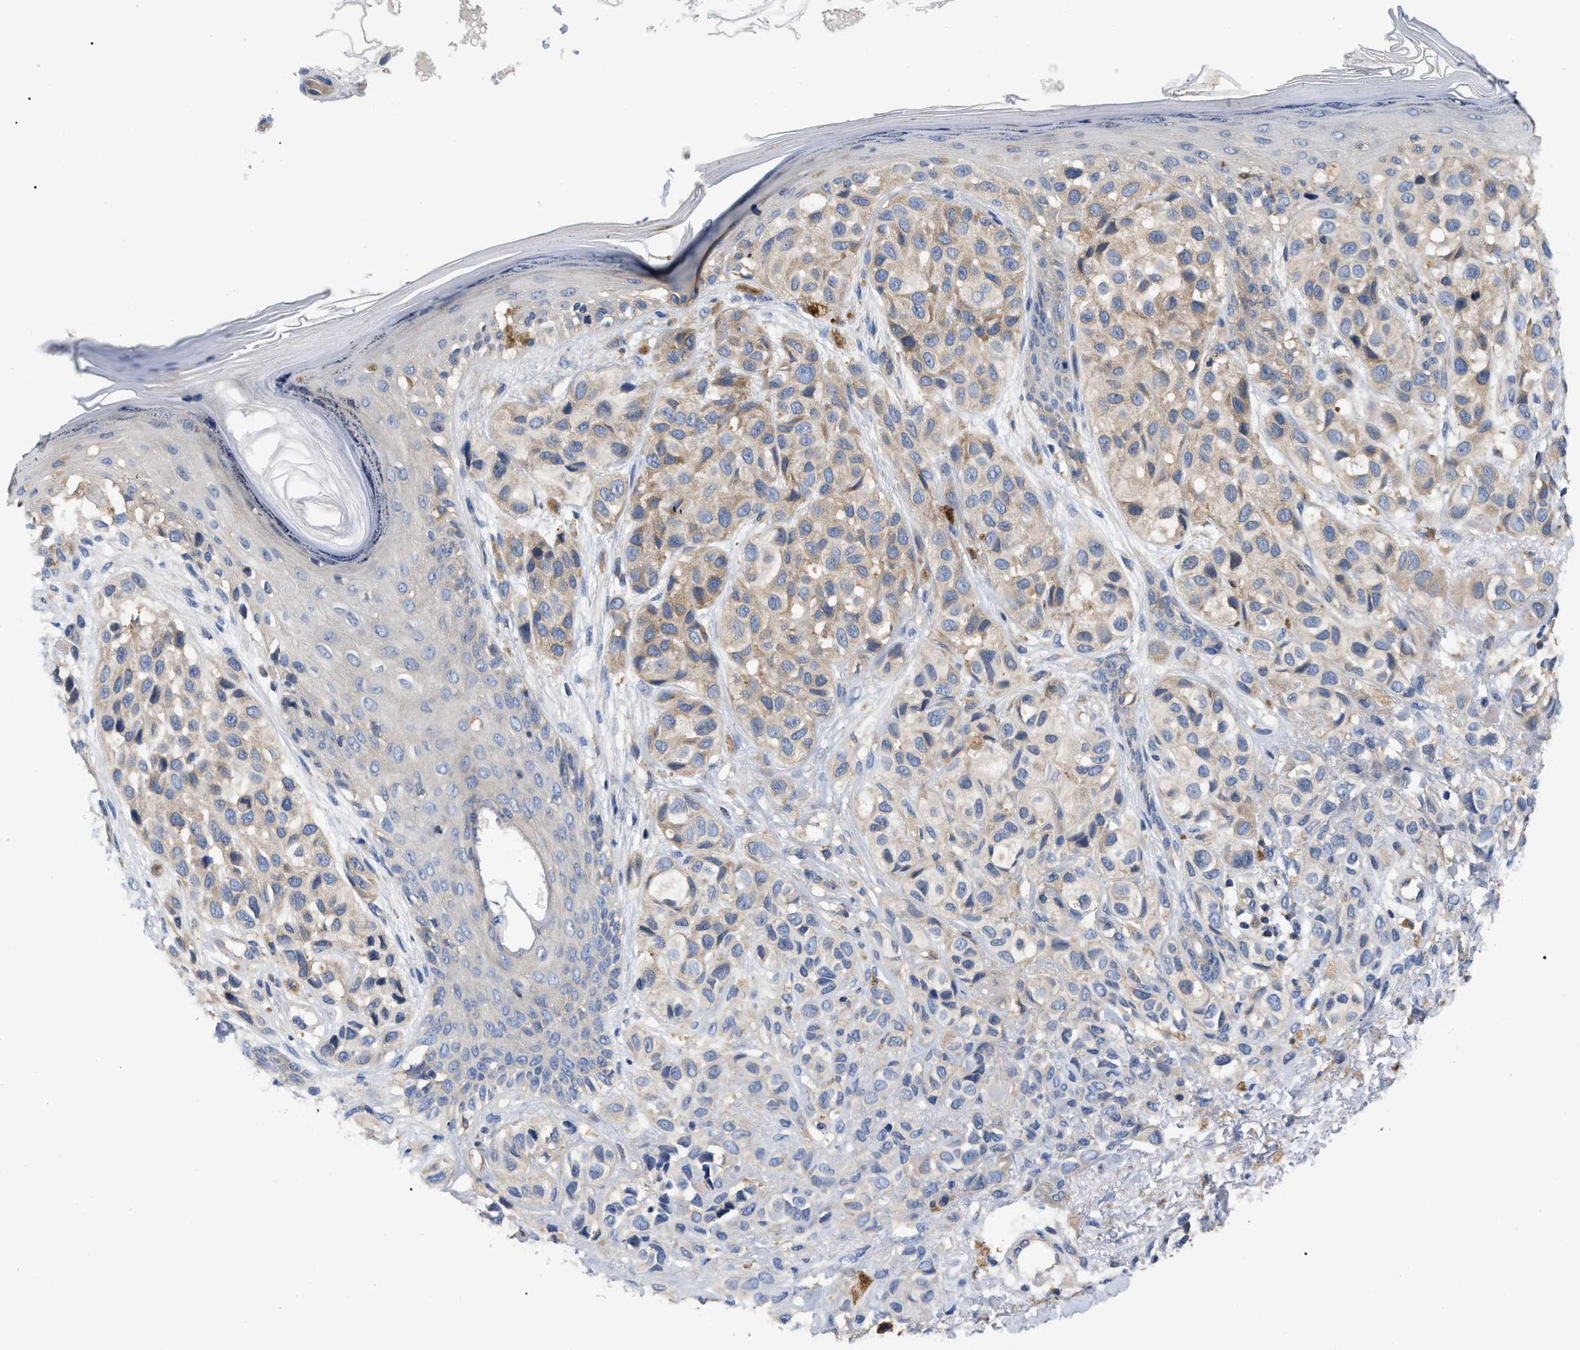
{"staining": {"intensity": "weak", "quantity": "25%-75%", "location": "cytoplasmic/membranous"}, "tissue": "melanoma", "cell_type": "Tumor cells", "image_type": "cancer", "snomed": [{"axis": "morphology", "description": "Malignant melanoma, NOS"}, {"axis": "topography", "description": "Skin"}], "caption": "Melanoma was stained to show a protein in brown. There is low levels of weak cytoplasmic/membranous staining in approximately 25%-75% of tumor cells. The protein of interest is stained brown, and the nuclei are stained in blue (DAB IHC with brightfield microscopy, high magnification).", "gene": "RAP1GDS1", "patient": {"sex": "female", "age": 58}}